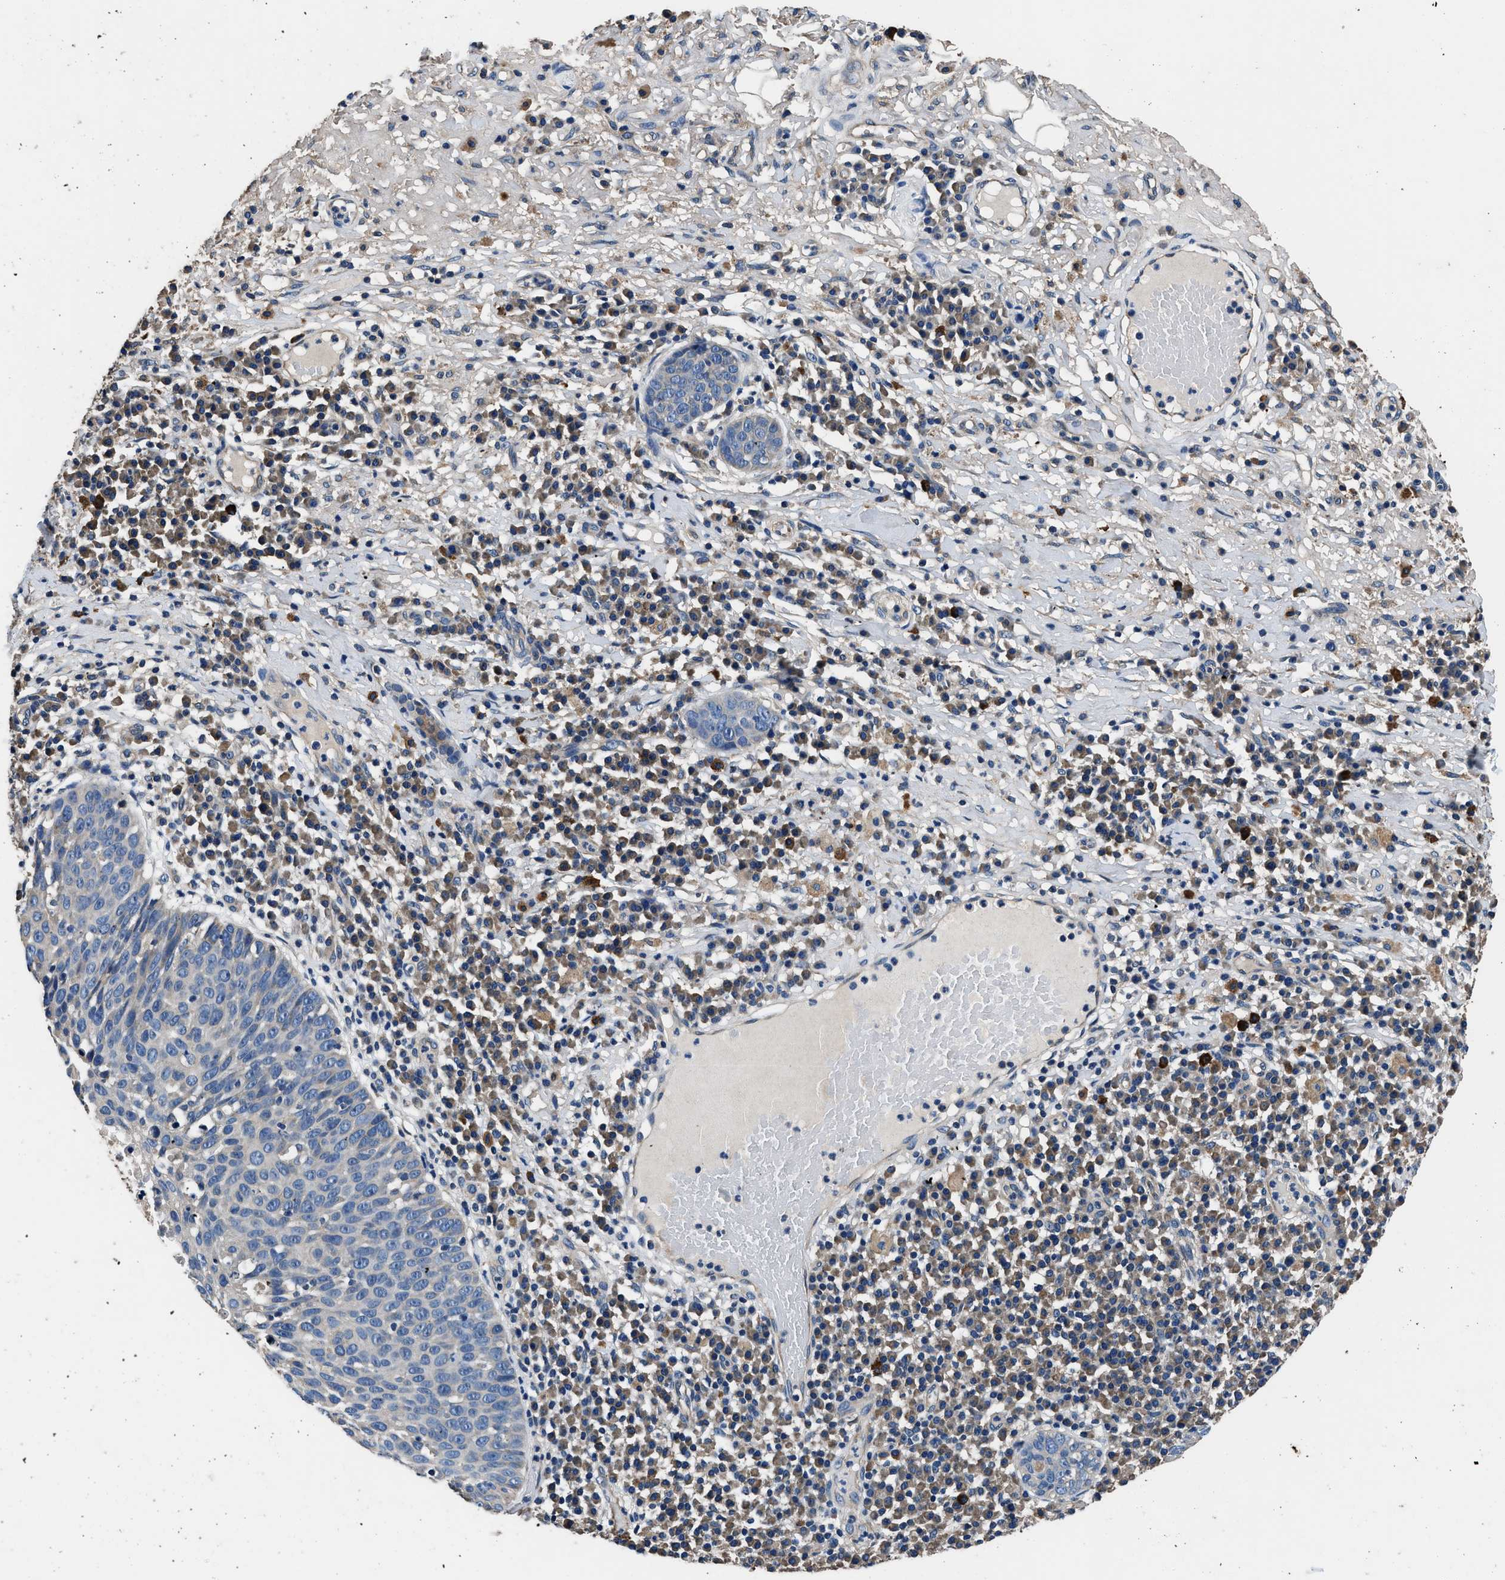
{"staining": {"intensity": "negative", "quantity": "none", "location": "none"}, "tissue": "skin cancer", "cell_type": "Tumor cells", "image_type": "cancer", "snomed": [{"axis": "morphology", "description": "Squamous cell carcinoma in situ, NOS"}, {"axis": "morphology", "description": "Squamous cell carcinoma, NOS"}, {"axis": "topography", "description": "Skin"}], "caption": "The histopathology image displays no significant staining in tumor cells of skin cancer. The staining was performed using DAB to visualize the protein expression in brown, while the nuclei were stained in blue with hematoxylin (Magnification: 20x).", "gene": "DHRS7B", "patient": {"sex": "male", "age": 93}}